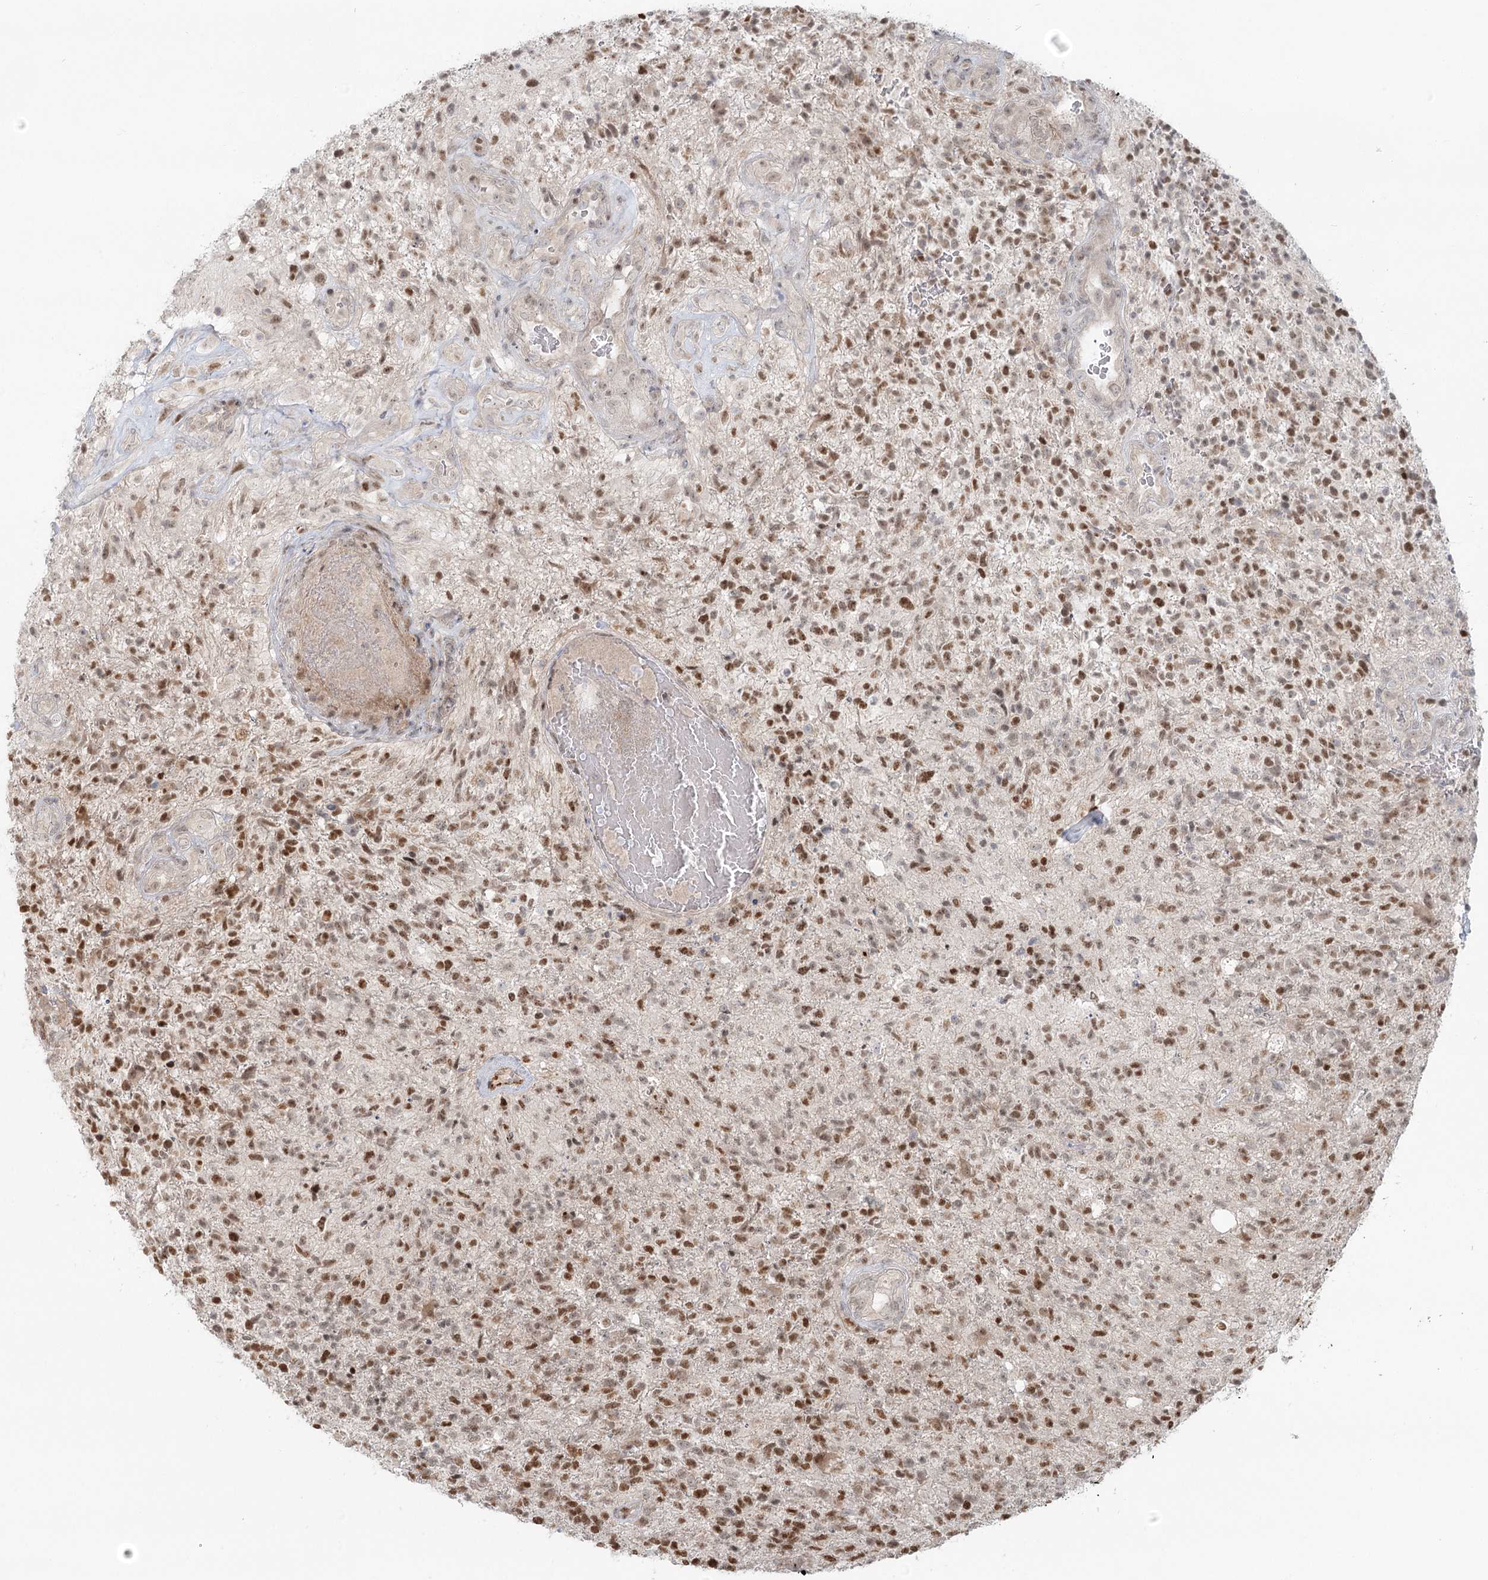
{"staining": {"intensity": "moderate", "quantity": ">75%", "location": "nuclear"}, "tissue": "glioma", "cell_type": "Tumor cells", "image_type": "cancer", "snomed": [{"axis": "morphology", "description": "Glioma, malignant, High grade"}, {"axis": "topography", "description": "Brain"}], "caption": "Moderate nuclear expression is seen in about >75% of tumor cells in glioma.", "gene": "R3HCC1L", "patient": {"sex": "male", "age": 56}}